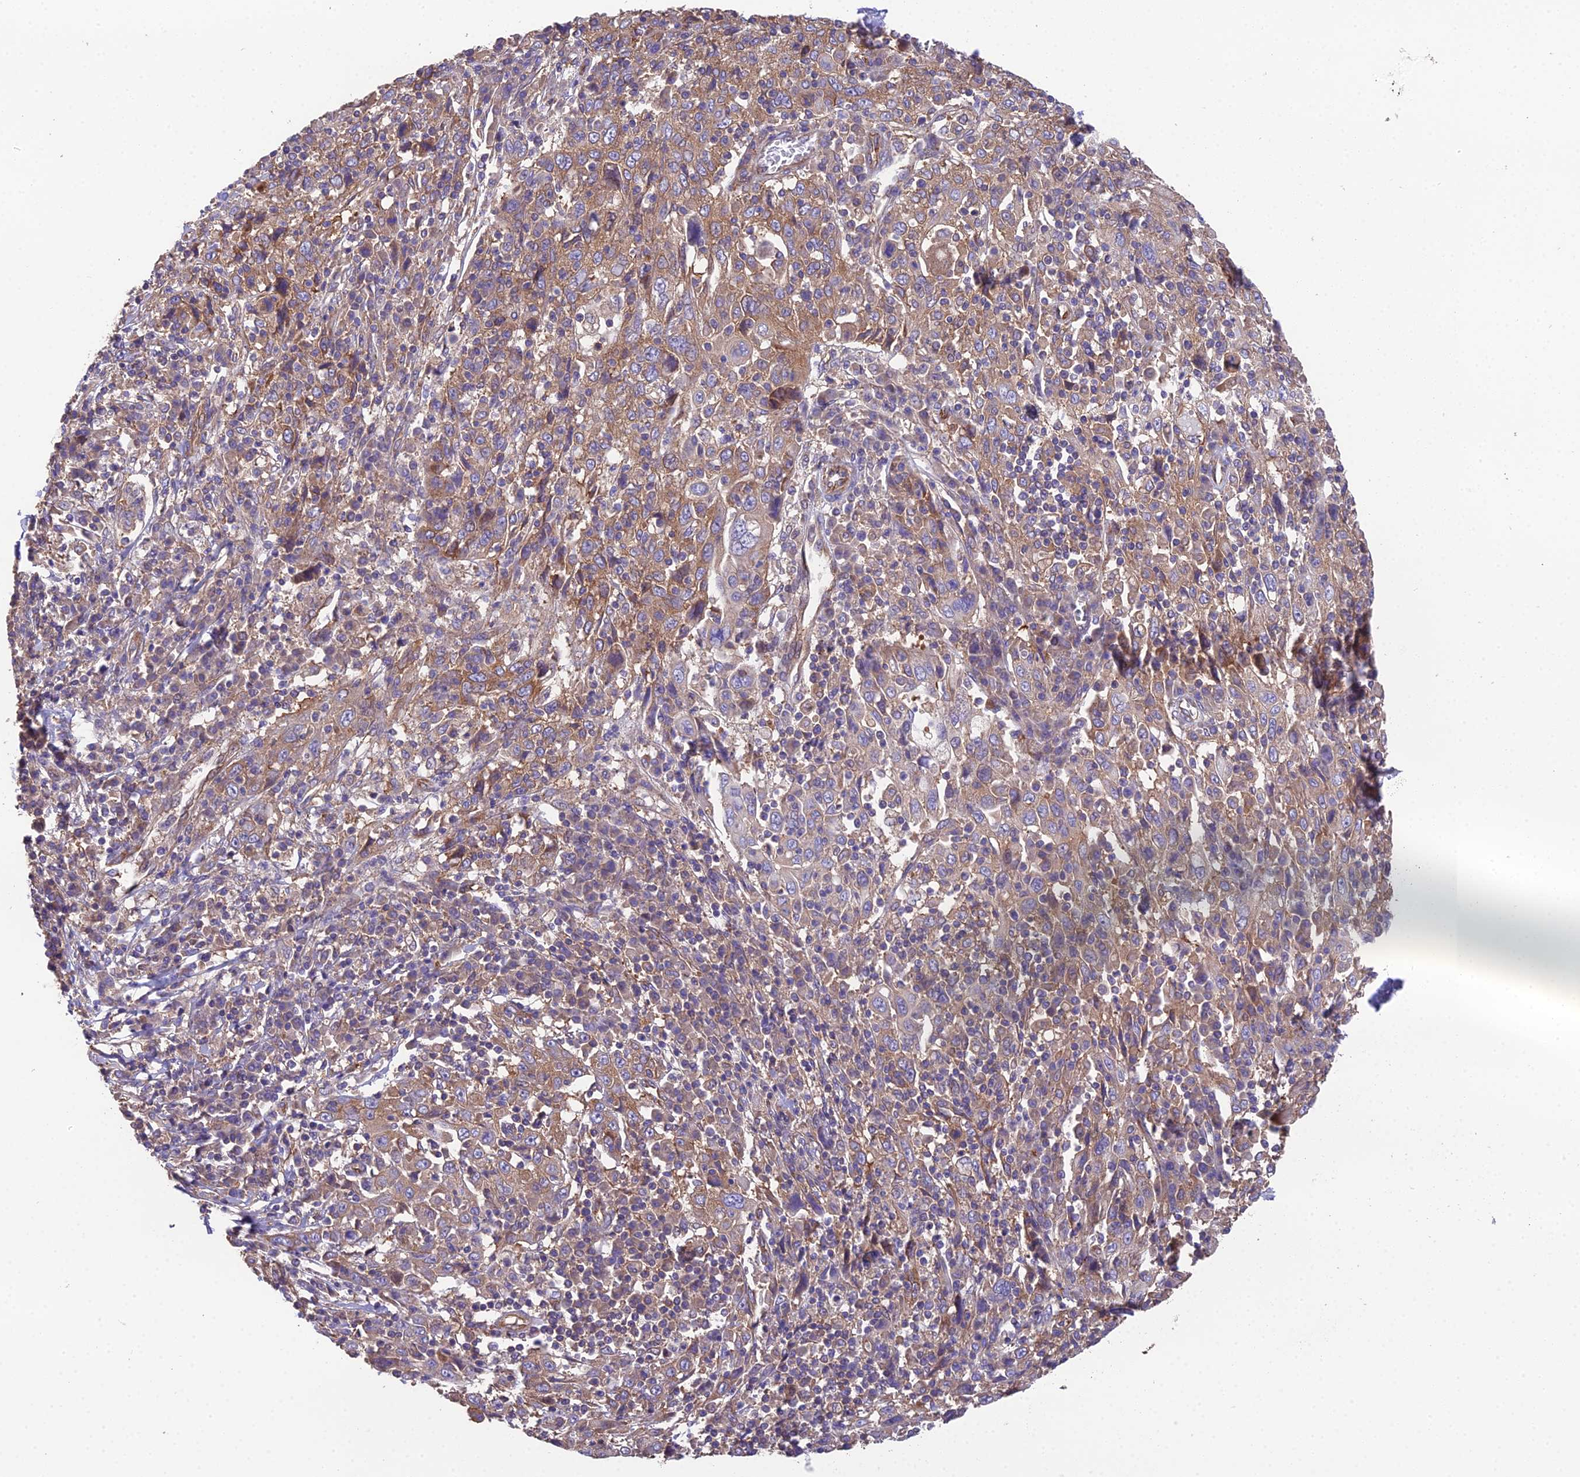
{"staining": {"intensity": "moderate", "quantity": ">75%", "location": "cytoplasmic/membranous"}, "tissue": "cervical cancer", "cell_type": "Tumor cells", "image_type": "cancer", "snomed": [{"axis": "morphology", "description": "Squamous cell carcinoma, NOS"}, {"axis": "topography", "description": "Cervix"}], "caption": "There is medium levels of moderate cytoplasmic/membranous expression in tumor cells of cervical cancer, as demonstrated by immunohistochemical staining (brown color).", "gene": "BLOC1S4", "patient": {"sex": "female", "age": 46}}